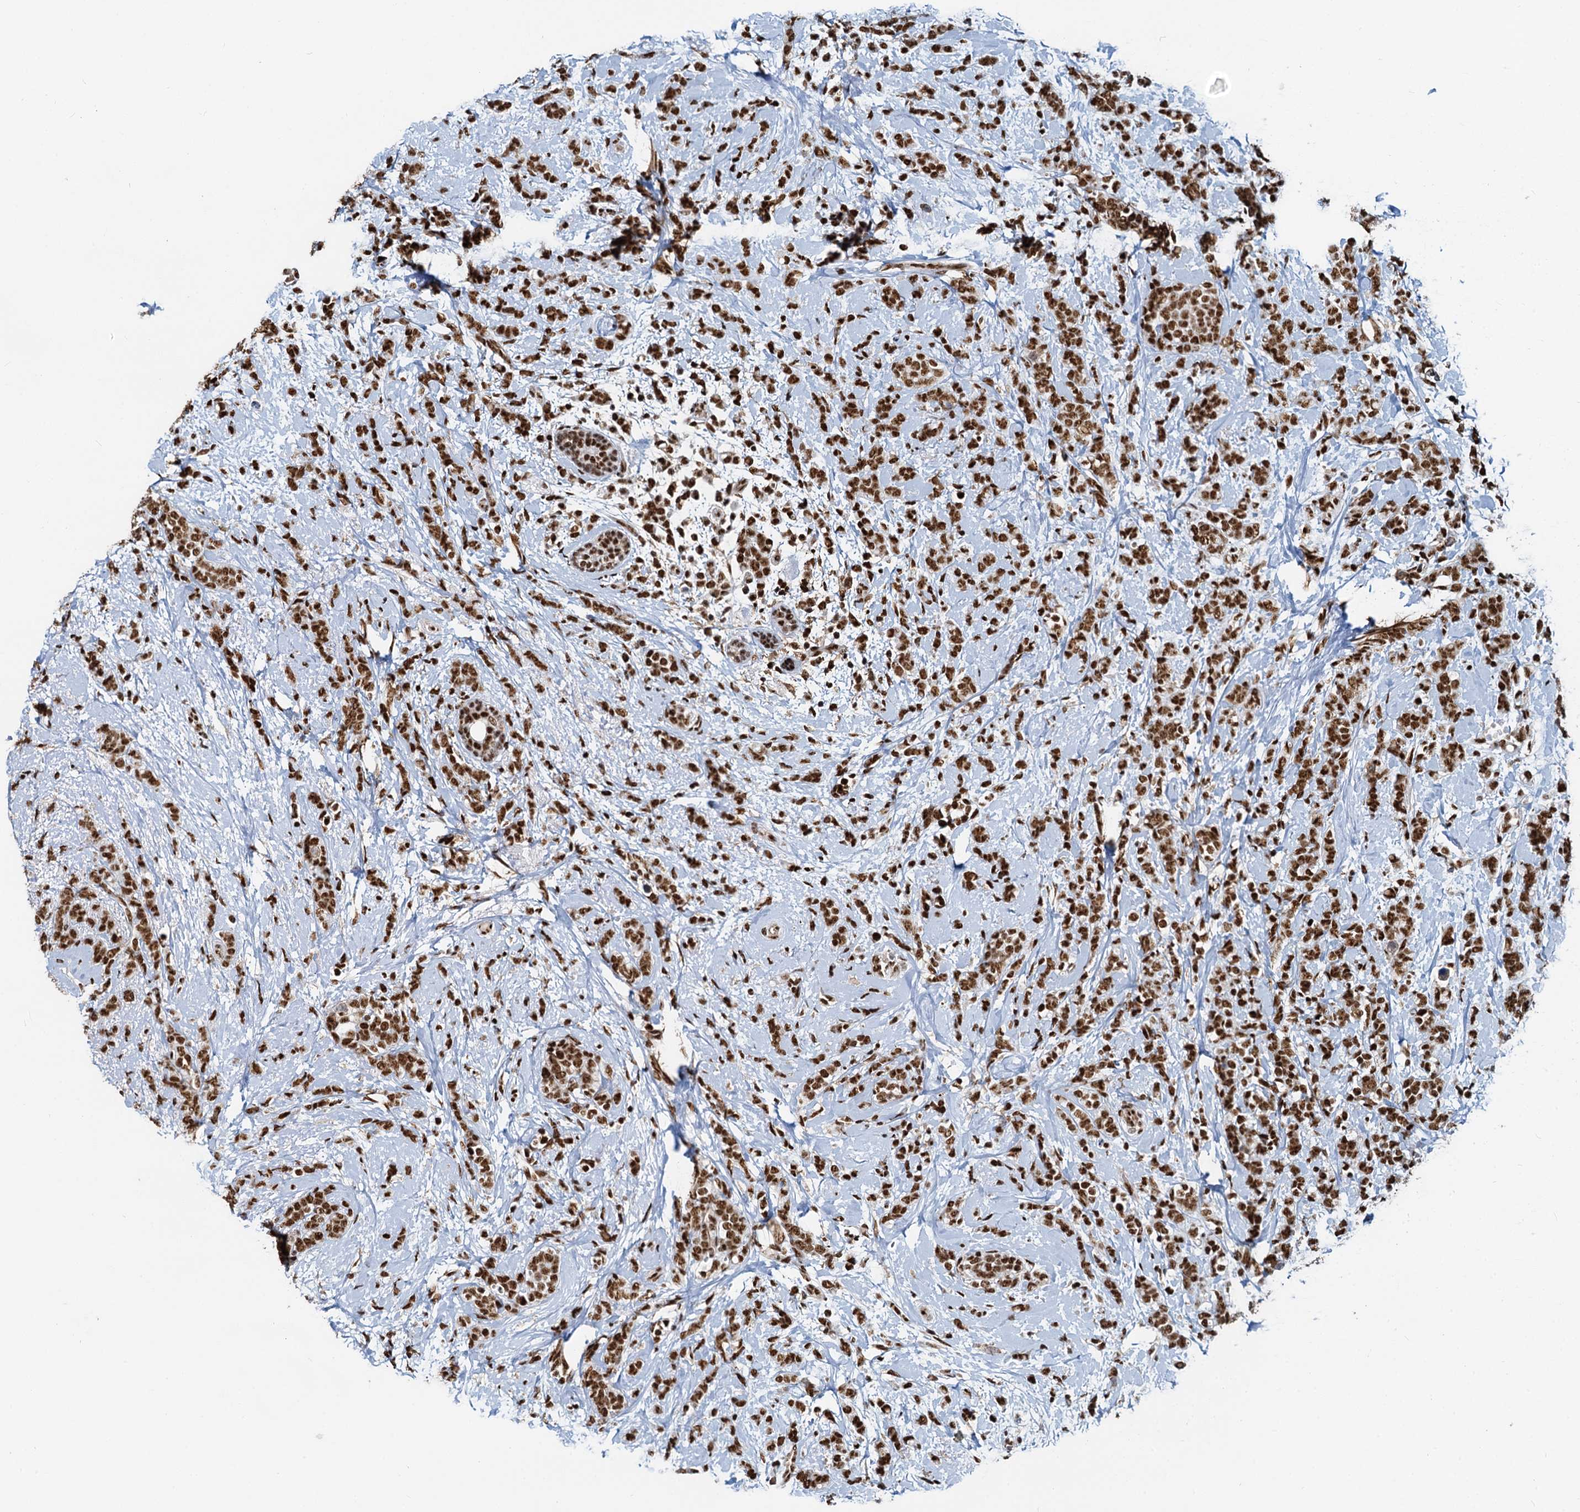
{"staining": {"intensity": "strong", "quantity": ">75%", "location": "nuclear"}, "tissue": "breast cancer", "cell_type": "Tumor cells", "image_type": "cancer", "snomed": [{"axis": "morphology", "description": "Lobular carcinoma"}, {"axis": "topography", "description": "Breast"}], "caption": "Immunohistochemistry micrograph of lobular carcinoma (breast) stained for a protein (brown), which shows high levels of strong nuclear expression in approximately >75% of tumor cells.", "gene": "RBM26", "patient": {"sex": "female", "age": 58}}